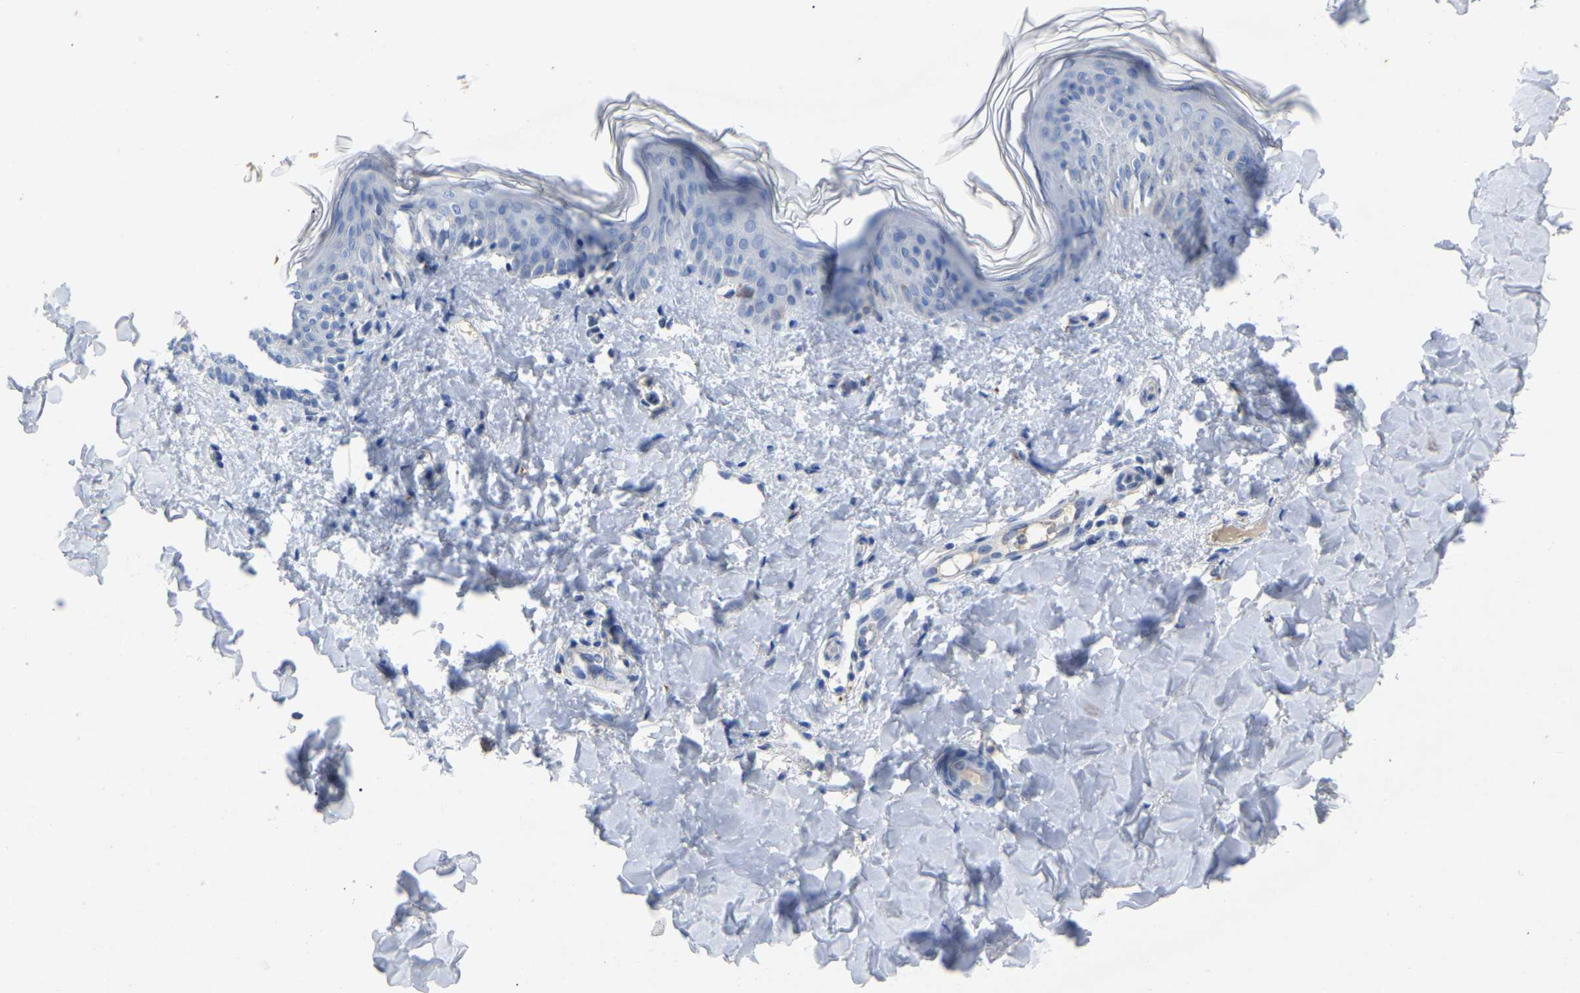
{"staining": {"intensity": "negative", "quantity": "none", "location": "none"}, "tissue": "skin", "cell_type": "Fibroblasts", "image_type": "normal", "snomed": [{"axis": "morphology", "description": "Normal tissue, NOS"}, {"axis": "topography", "description": "Skin"}], "caption": "The photomicrograph displays no staining of fibroblasts in unremarkable skin.", "gene": "SMPD2", "patient": {"sex": "female", "age": 17}}